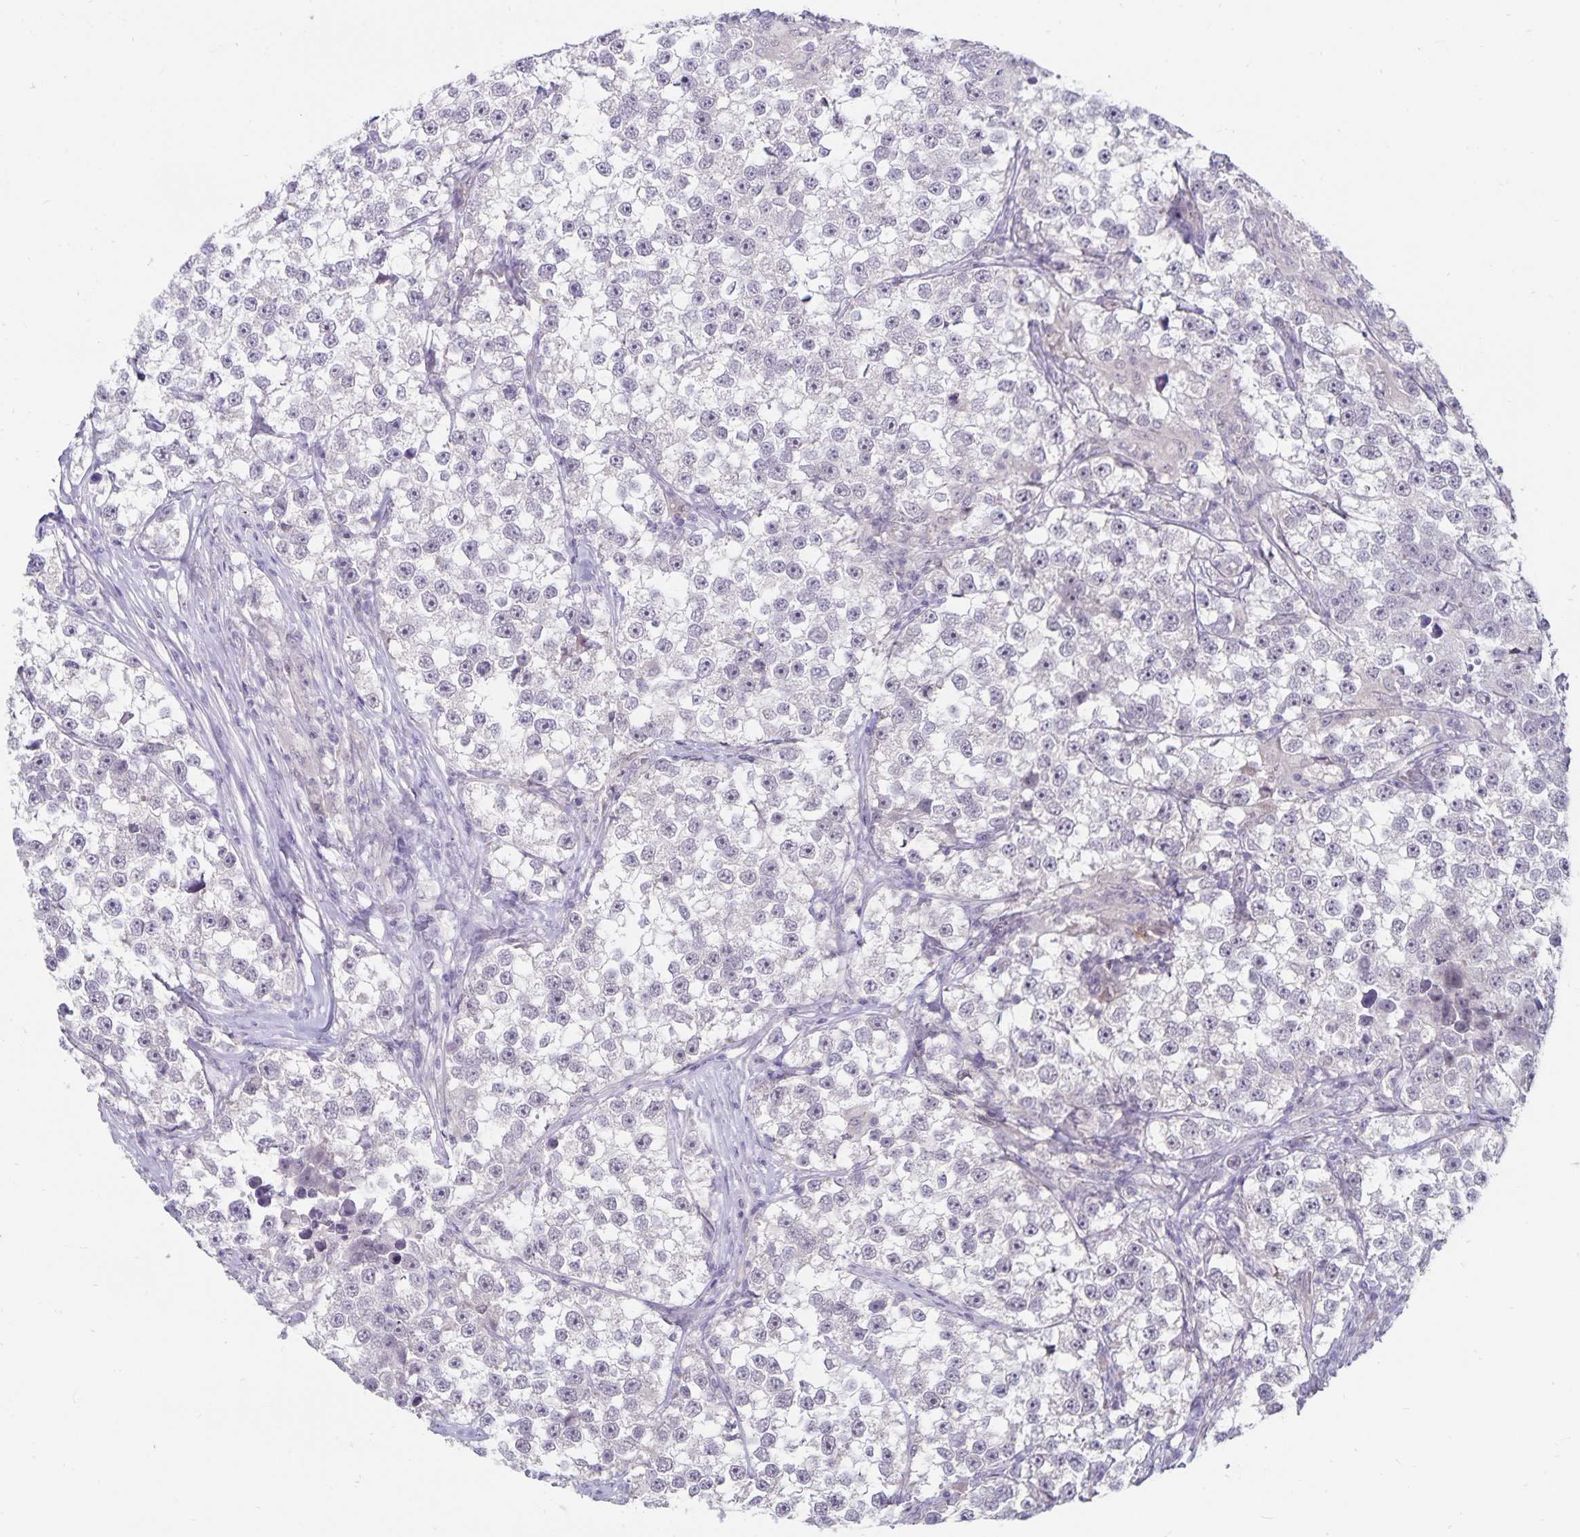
{"staining": {"intensity": "negative", "quantity": "none", "location": "none"}, "tissue": "testis cancer", "cell_type": "Tumor cells", "image_type": "cancer", "snomed": [{"axis": "morphology", "description": "Seminoma, NOS"}, {"axis": "topography", "description": "Testis"}], "caption": "An IHC image of seminoma (testis) is shown. There is no staining in tumor cells of seminoma (testis).", "gene": "CDKN2B", "patient": {"sex": "male", "age": 46}}